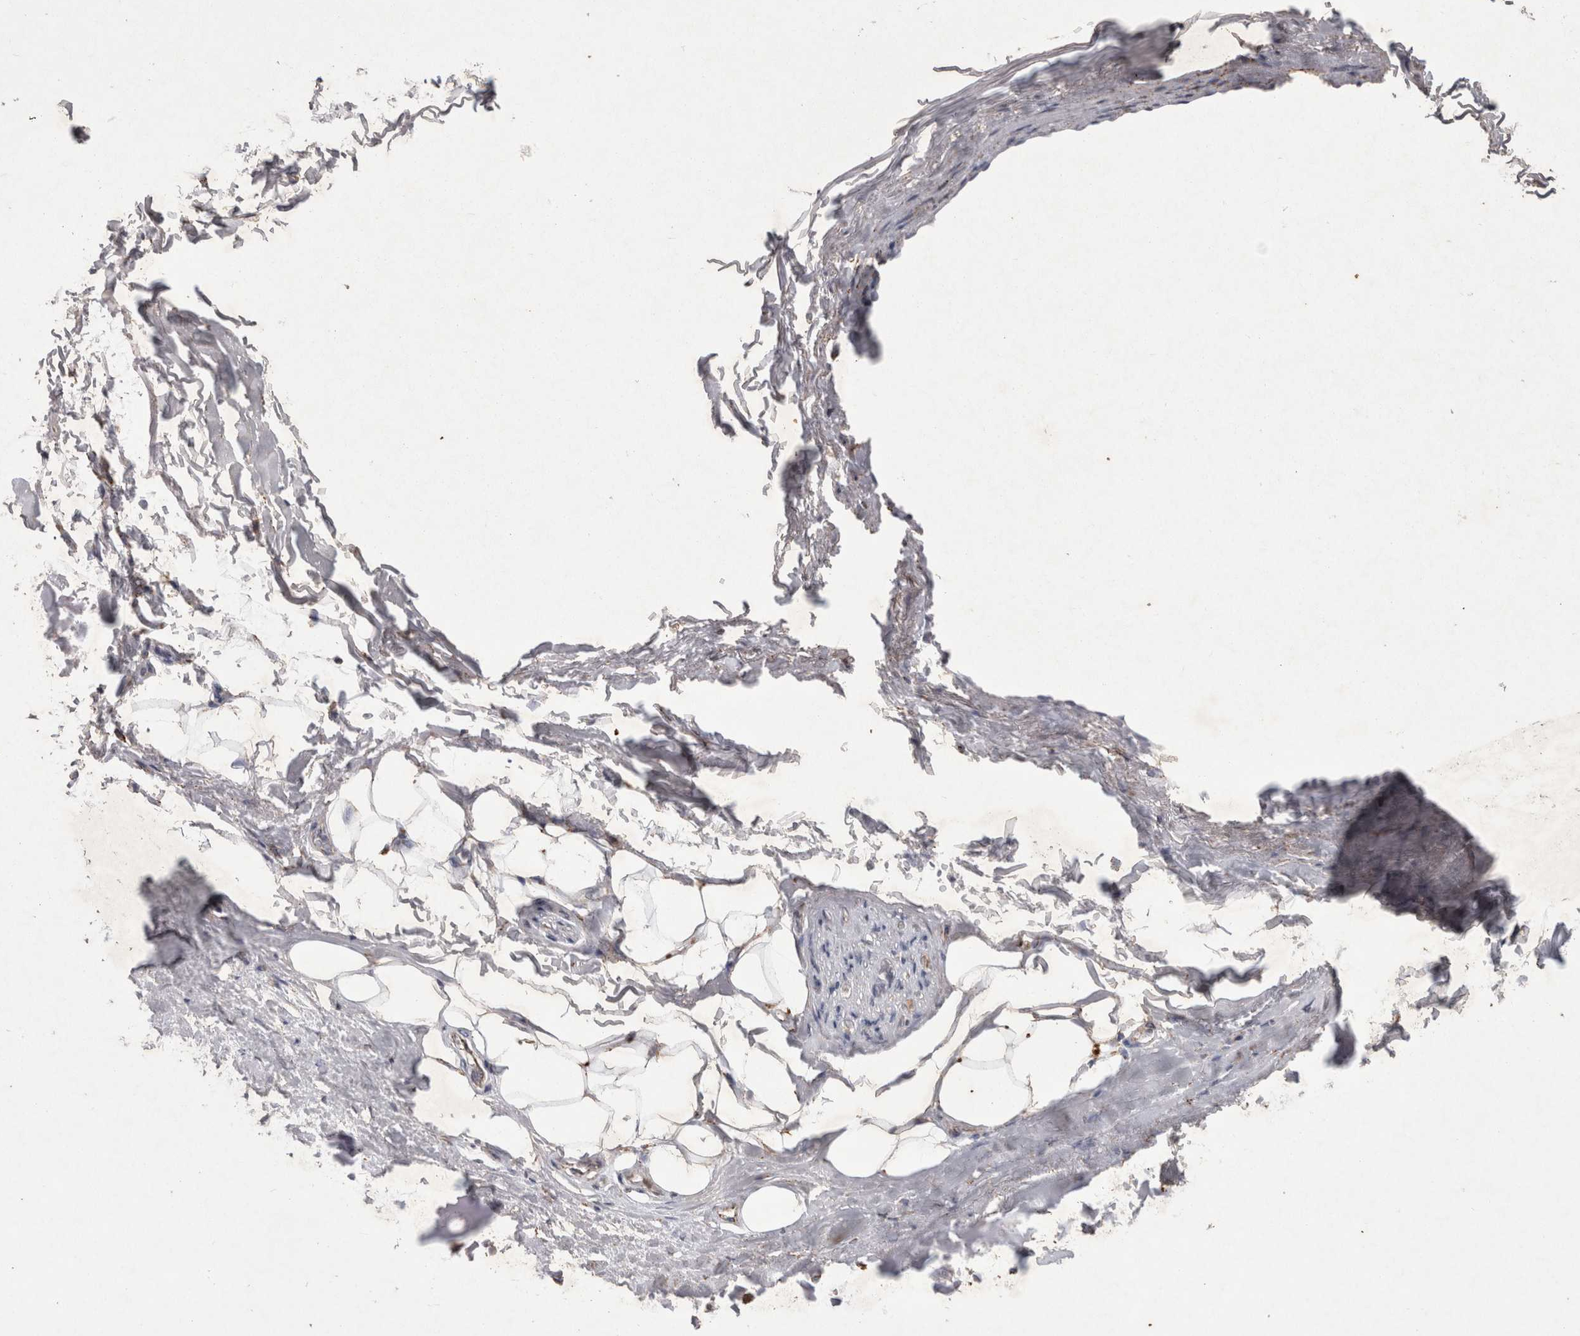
{"staining": {"intensity": "negative", "quantity": "none", "location": "none"}, "tissue": "adipose tissue", "cell_type": "Adipocytes", "image_type": "normal", "snomed": [{"axis": "morphology", "description": "Normal tissue, NOS"}, {"axis": "topography", "description": "Cartilage tissue"}, {"axis": "topography", "description": "Bronchus"}], "caption": "Protein analysis of benign adipose tissue reveals no significant staining in adipocytes.", "gene": "DKK3", "patient": {"sex": "female", "age": 73}}